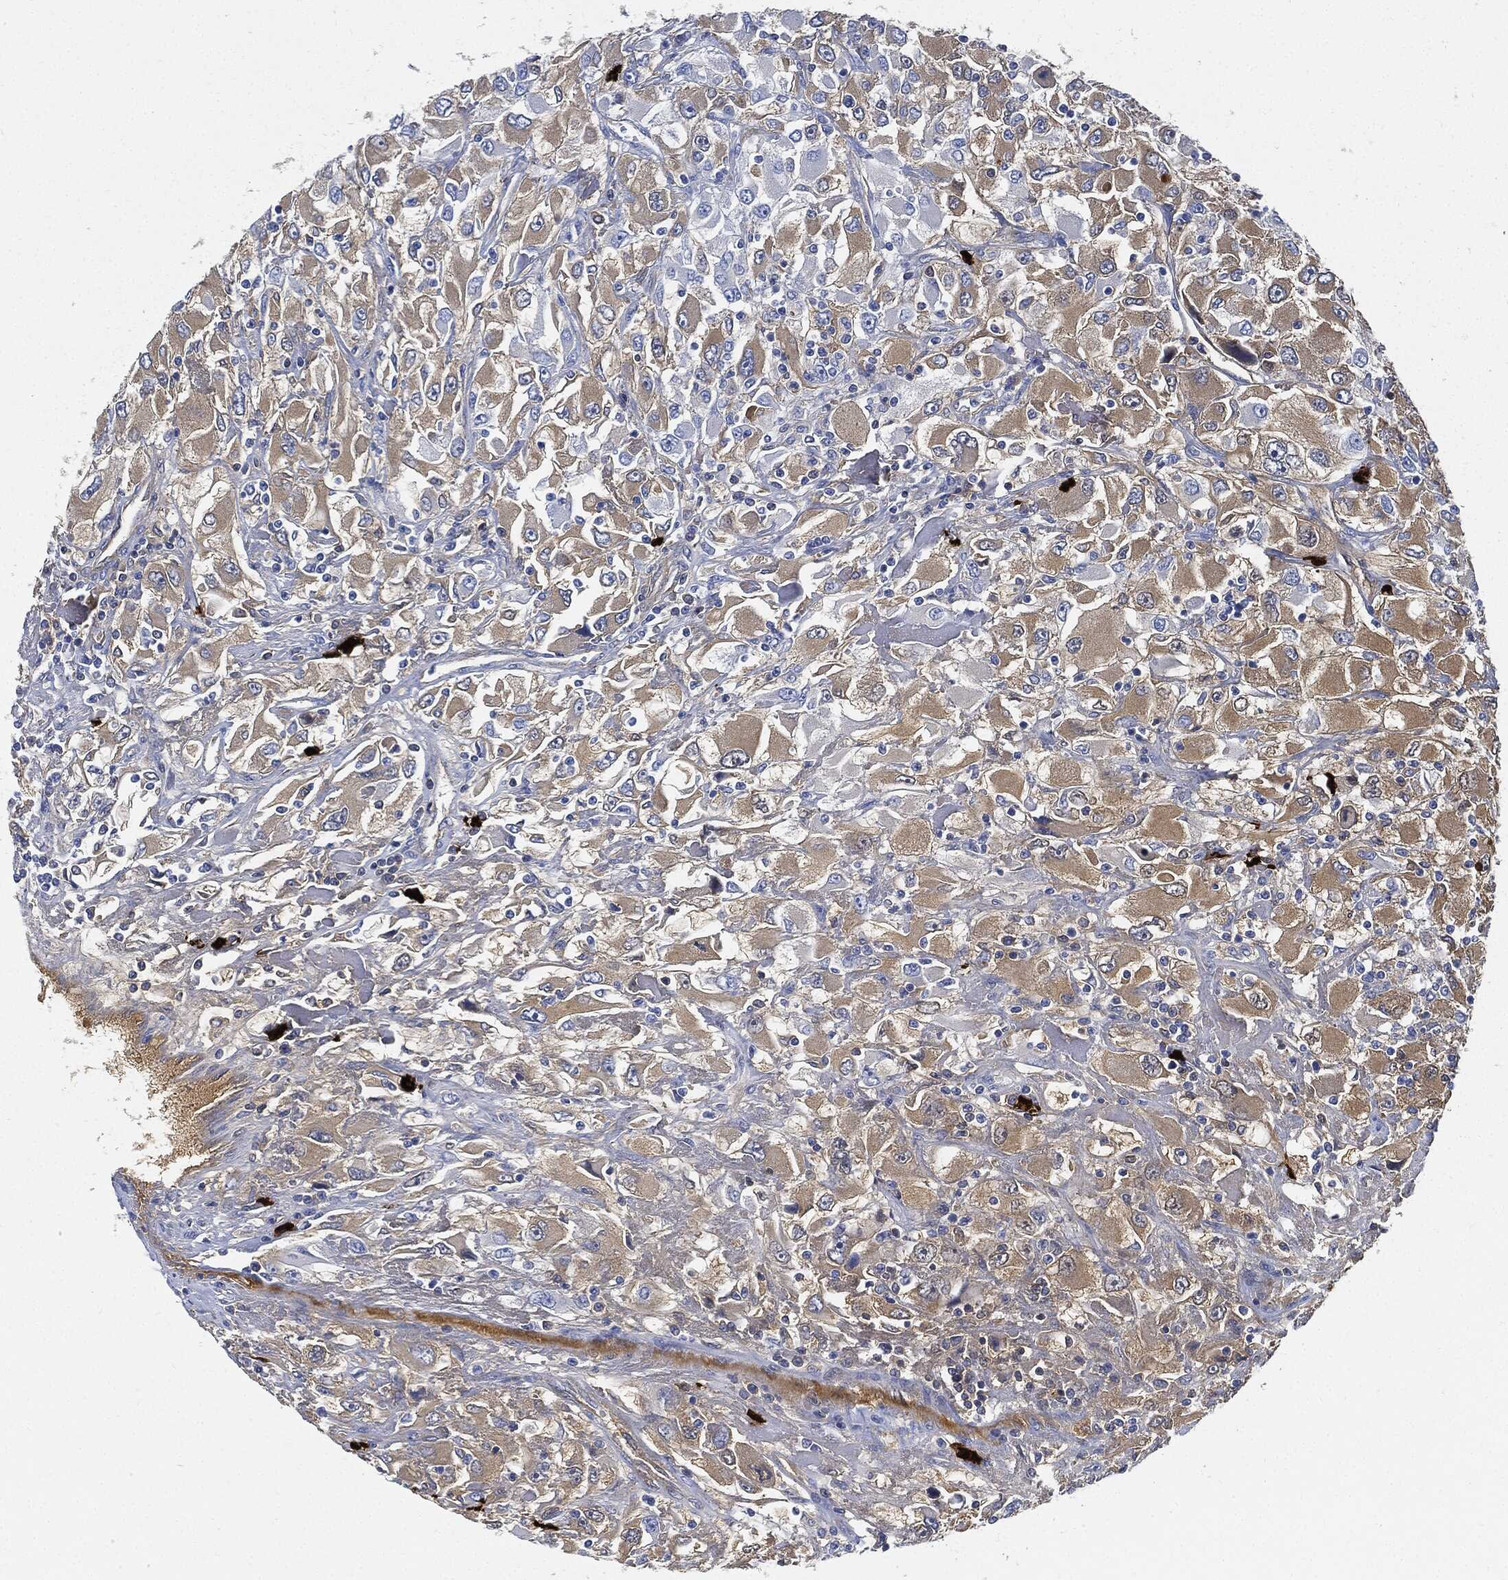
{"staining": {"intensity": "weak", "quantity": "25%-75%", "location": "cytoplasmic/membranous"}, "tissue": "renal cancer", "cell_type": "Tumor cells", "image_type": "cancer", "snomed": [{"axis": "morphology", "description": "Adenocarcinoma, NOS"}, {"axis": "topography", "description": "Kidney"}], "caption": "This is an image of IHC staining of renal cancer, which shows weak staining in the cytoplasmic/membranous of tumor cells.", "gene": "IGLV6-57", "patient": {"sex": "female", "age": 52}}